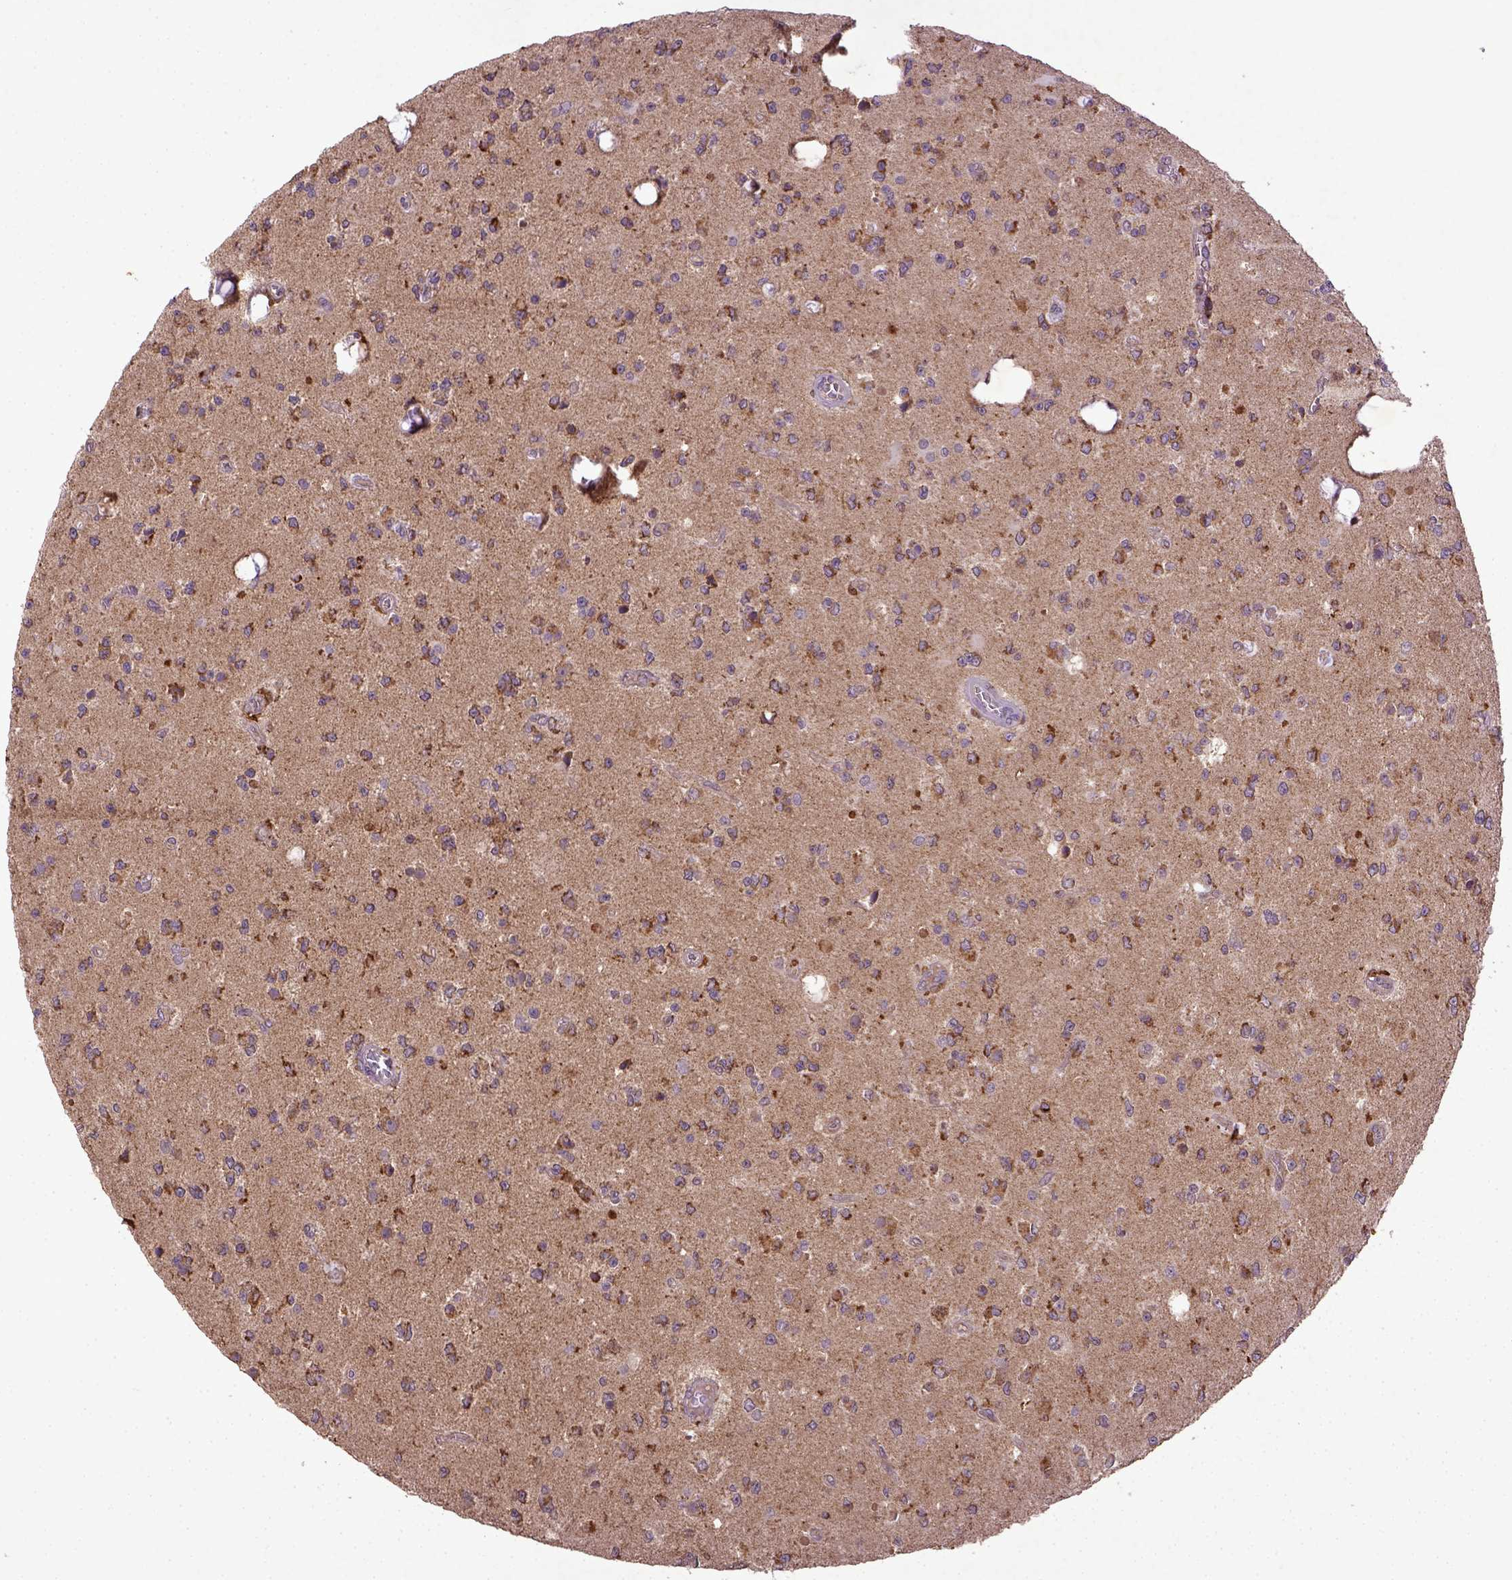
{"staining": {"intensity": "strong", "quantity": ">75%", "location": "cytoplasmic/membranous"}, "tissue": "glioma", "cell_type": "Tumor cells", "image_type": "cancer", "snomed": [{"axis": "morphology", "description": "Glioma, malignant, Low grade"}, {"axis": "topography", "description": "Brain"}], "caption": "Malignant glioma (low-grade) stained for a protein (brown) exhibits strong cytoplasmic/membranous positive positivity in about >75% of tumor cells.", "gene": "MT-CO1", "patient": {"sex": "female", "age": 45}}